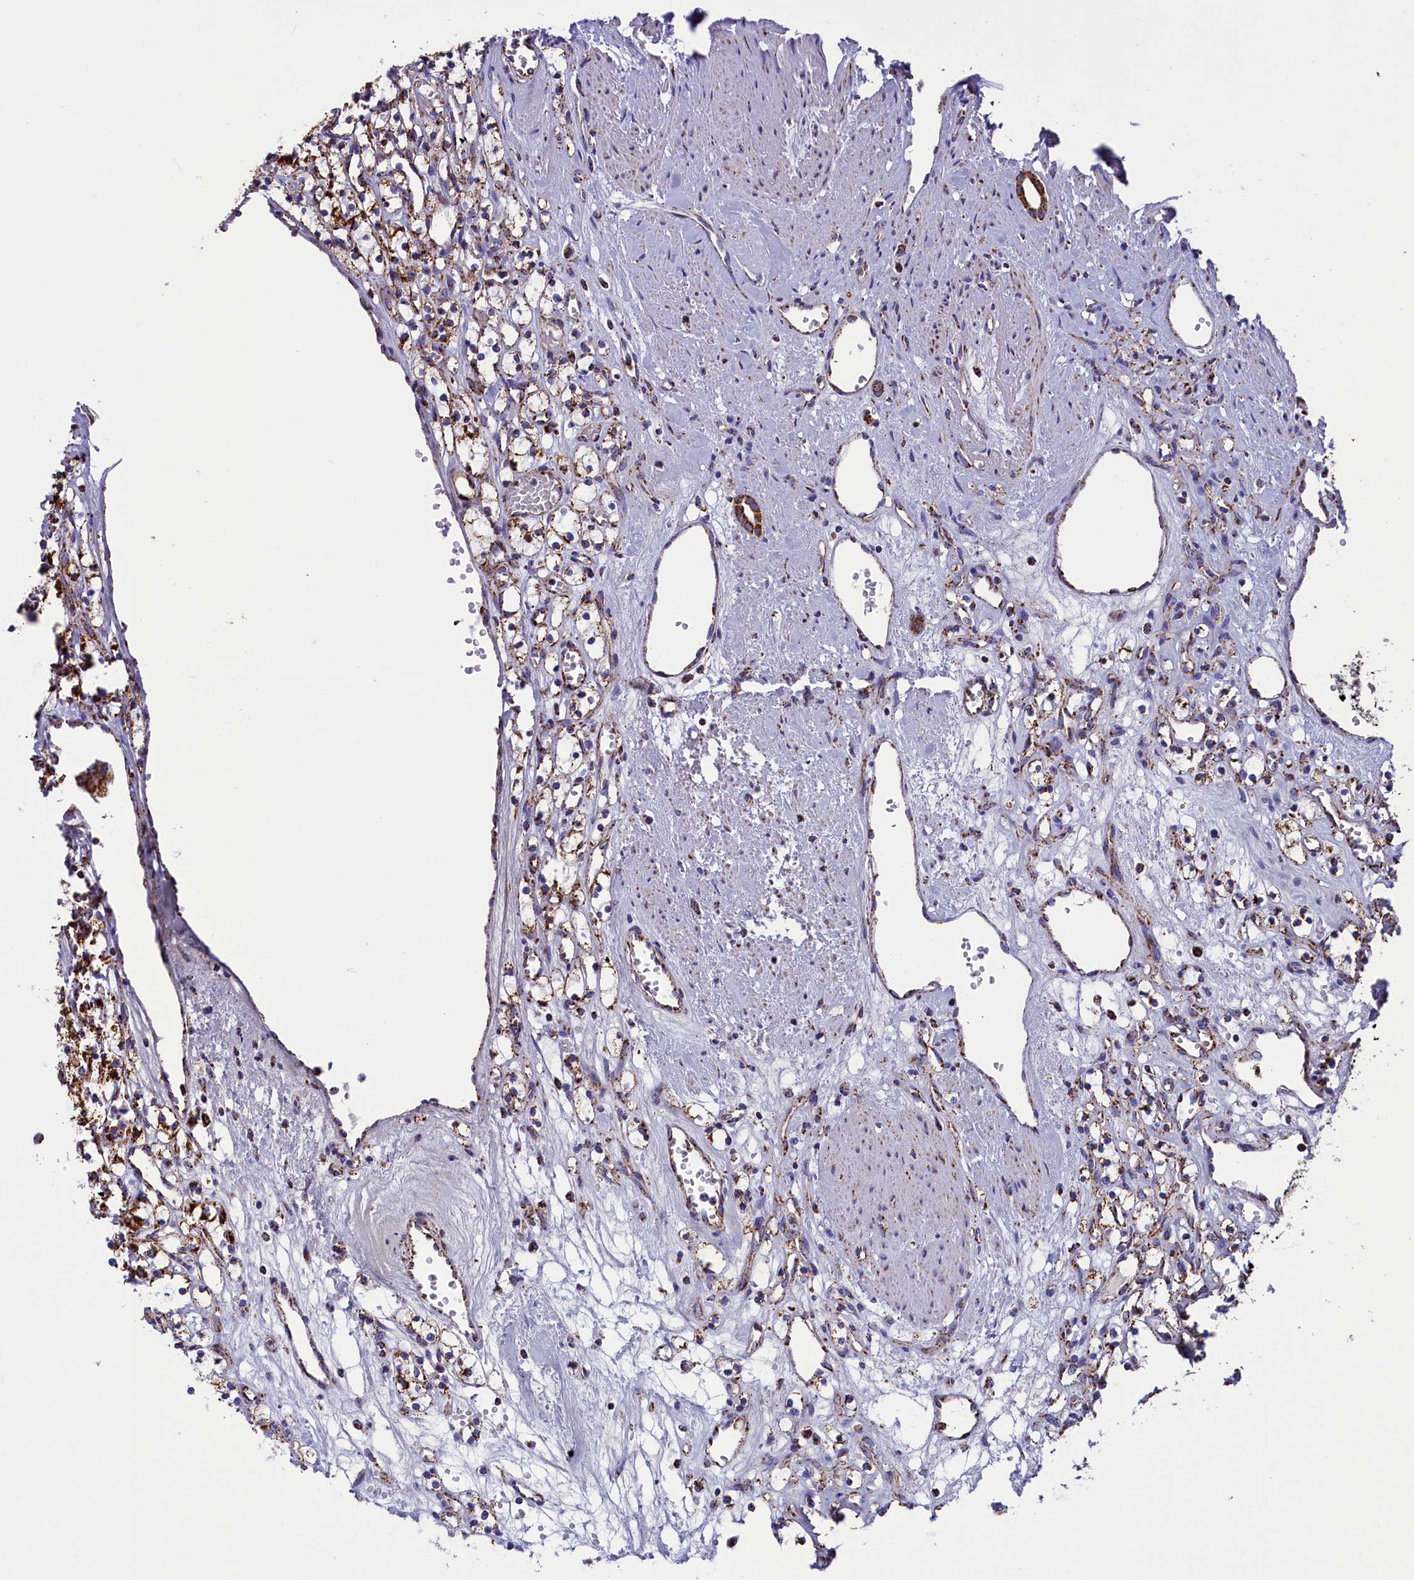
{"staining": {"intensity": "moderate", "quantity": ">75%", "location": "cytoplasmic/membranous"}, "tissue": "renal cancer", "cell_type": "Tumor cells", "image_type": "cancer", "snomed": [{"axis": "morphology", "description": "Adenocarcinoma, NOS"}, {"axis": "topography", "description": "Kidney"}], "caption": "Renal cancer stained for a protein displays moderate cytoplasmic/membranous positivity in tumor cells.", "gene": "SLC39A3", "patient": {"sex": "female", "age": 59}}